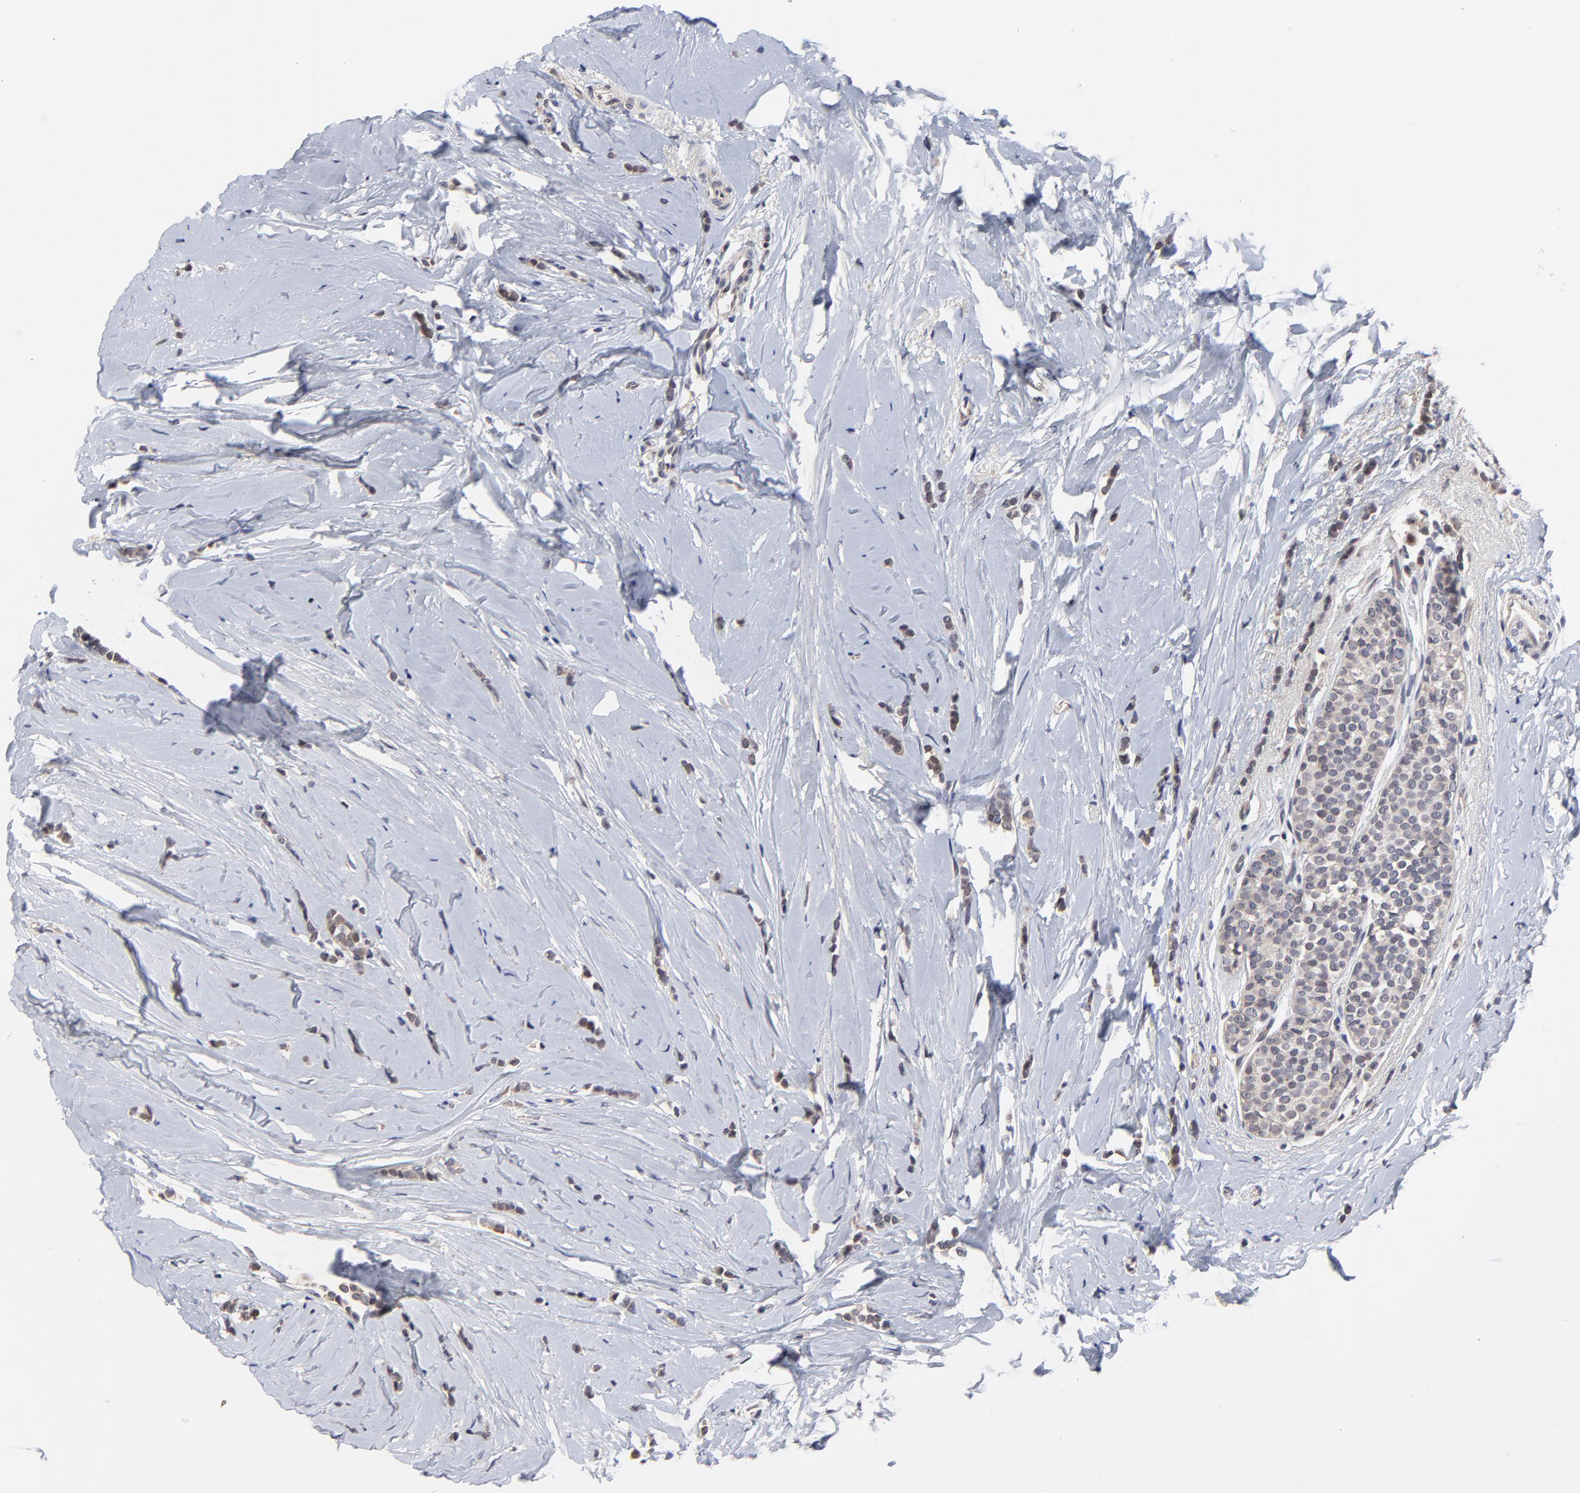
{"staining": {"intensity": "weak", "quantity": ">75%", "location": "cytoplasmic/membranous"}, "tissue": "breast cancer", "cell_type": "Tumor cells", "image_type": "cancer", "snomed": [{"axis": "morphology", "description": "Lobular carcinoma"}, {"axis": "topography", "description": "Breast"}], "caption": "Breast cancer (lobular carcinoma) was stained to show a protein in brown. There is low levels of weak cytoplasmic/membranous expression in approximately >75% of tumor cells.", "gene": "ZNF157", "patient": {"sex": "female", "age": 64}}